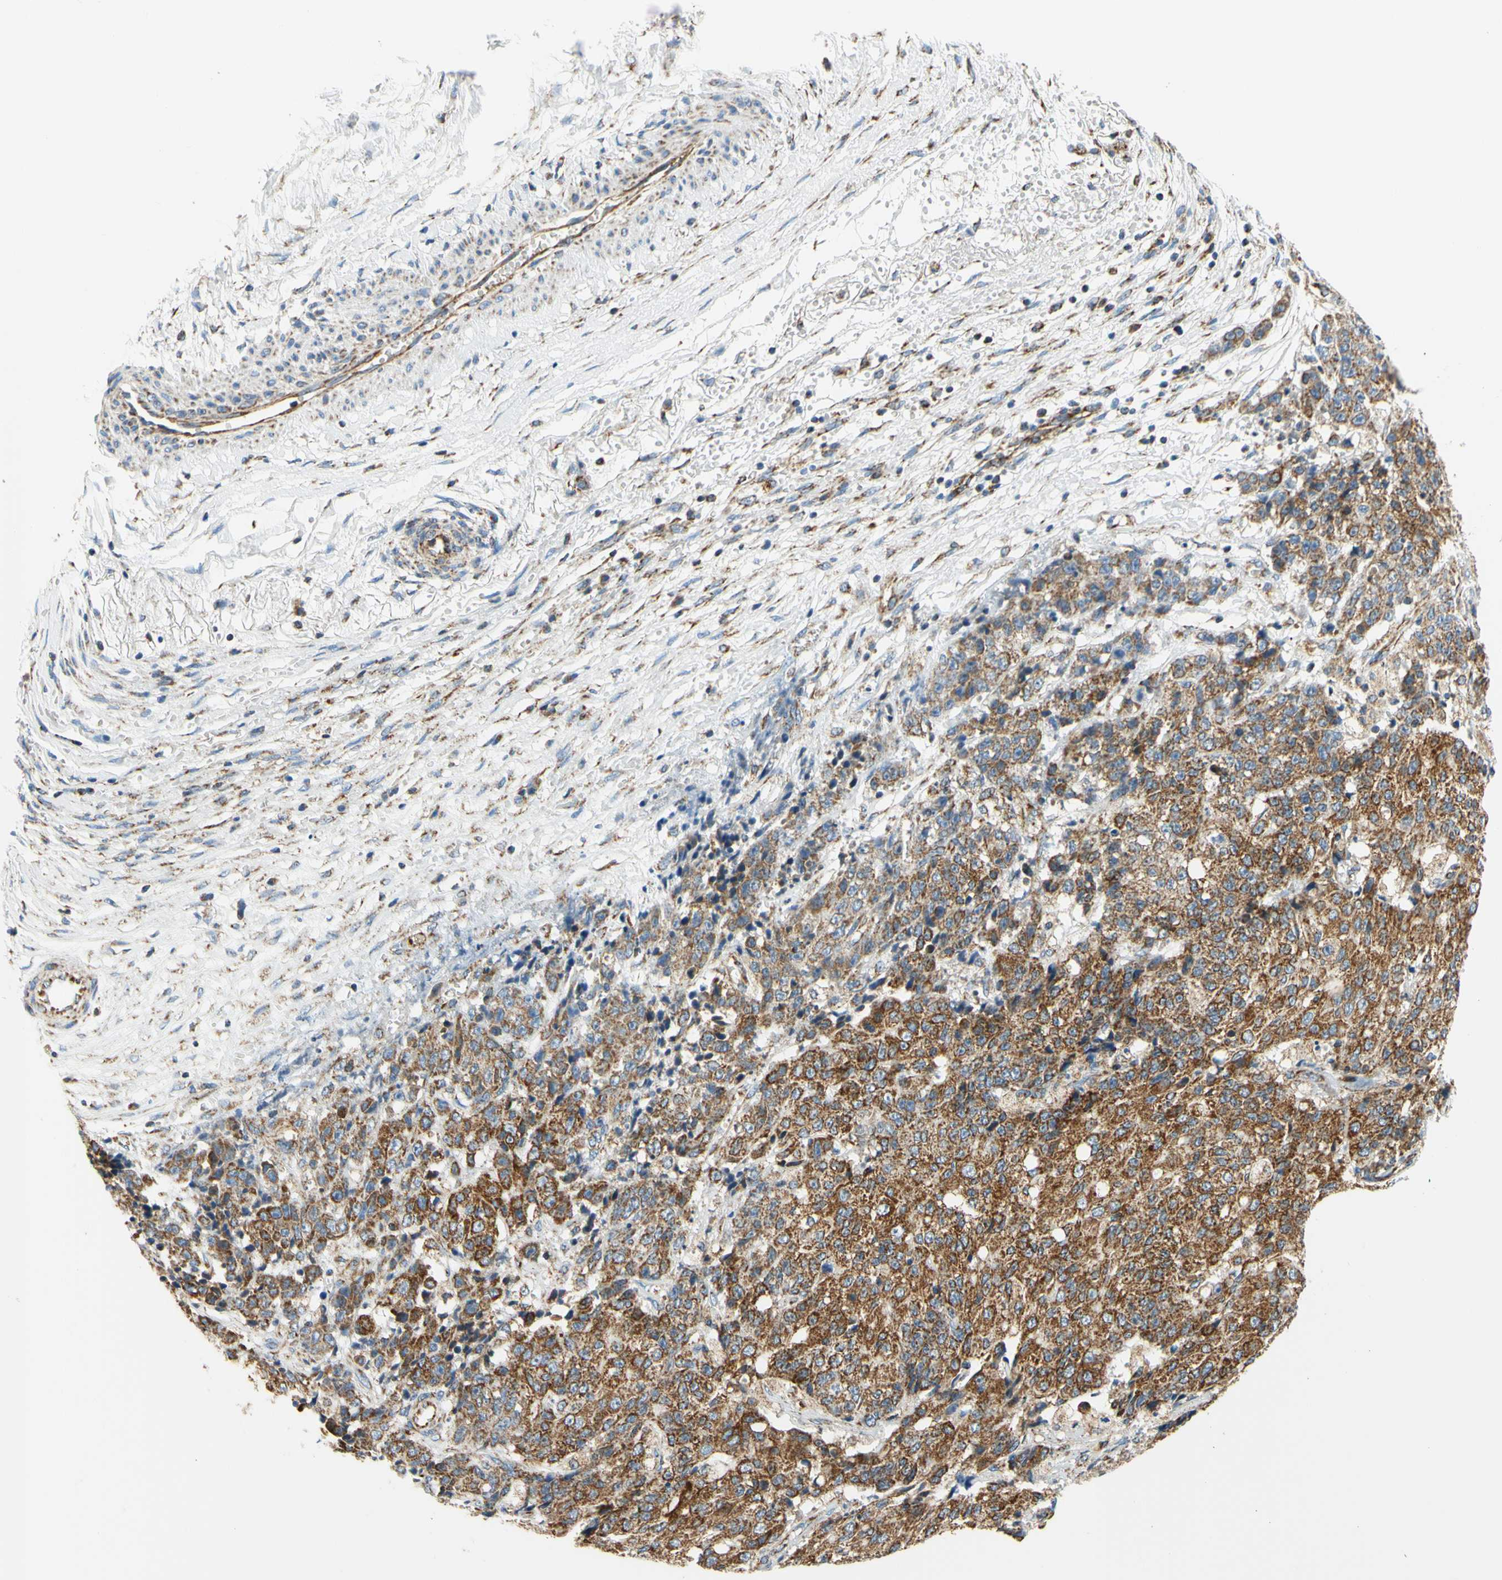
{"staining": {"intensity": "strong", "quantity": ">75%", "location": "cytoplasmic/membranous"}, "tissue": "ovarian cancer", "cell_type": "Tumor cells", "image_type": "cancer", "snomed": [{"axis": "morphology", "description": "Carcinoma, endometroid"}, {"axis": "topography", "description": "Ovary"}], "caption": "This is a micrograph of immunohistochemistry staining of endometroid carcinoma (ovarian), which shows strong expression in the cytoplasmic/membranous of tumor cells.", "gene": "MAVS", "patient": {"sex": "female", "age": 42}}